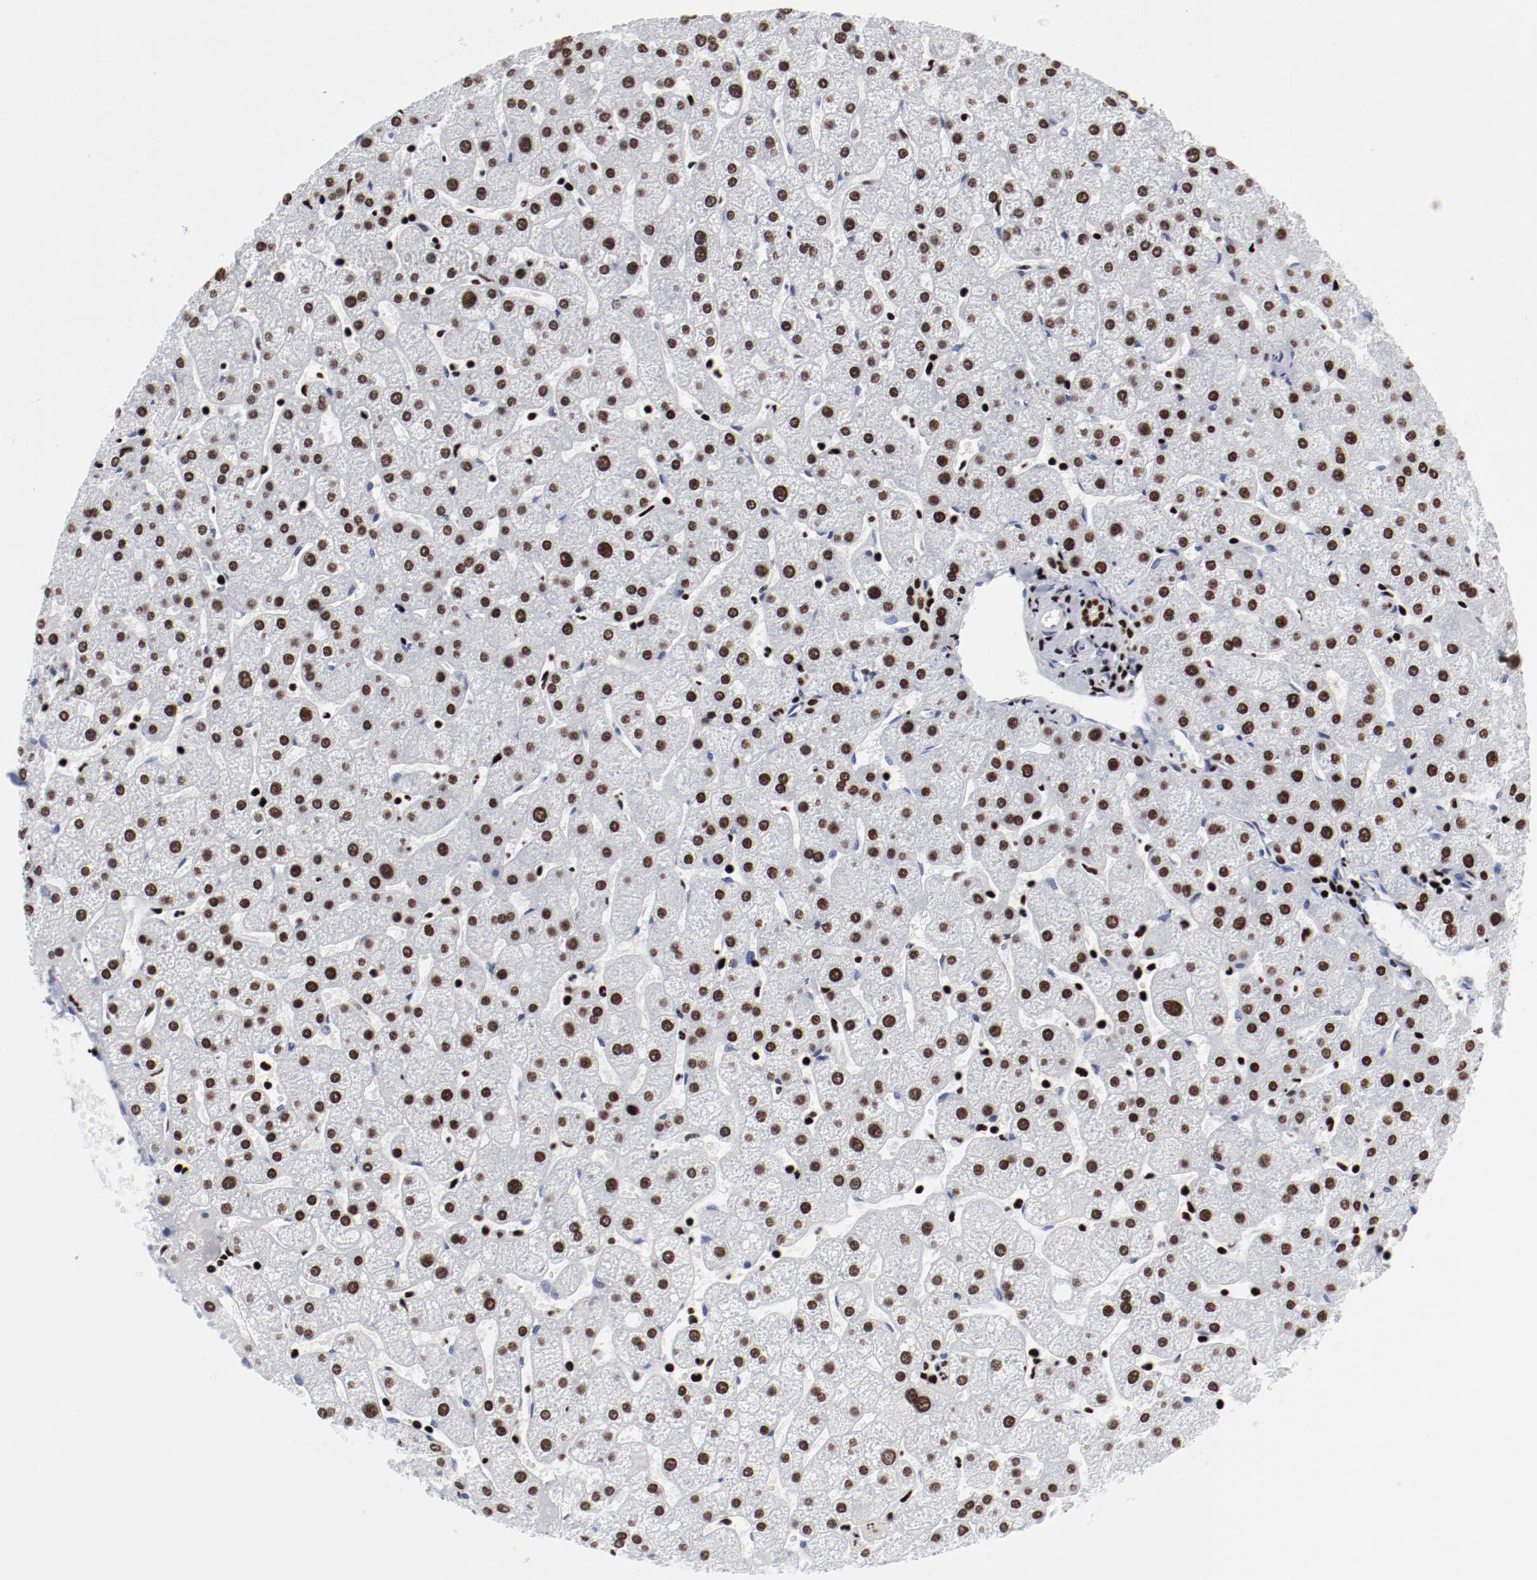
{"staining": {"intensity": "strong", "quantity": ">75%", "location": "nuclear"}, "tissue": "liver", "cell_type": "Cholangiocytes", "image_type": "normal", "snomed": [{"axis": "morphology", "description": "Normal tissue, NOS"}, {"axis": "topography", "description": "Liver"}], "caption": "Human liver stained with a brown dye exhibits strong nuclear positive expression in about >75% of cholangiocytes.", "gene": "SMARCC2", "patient": {"sex": "male", "age": 67}}